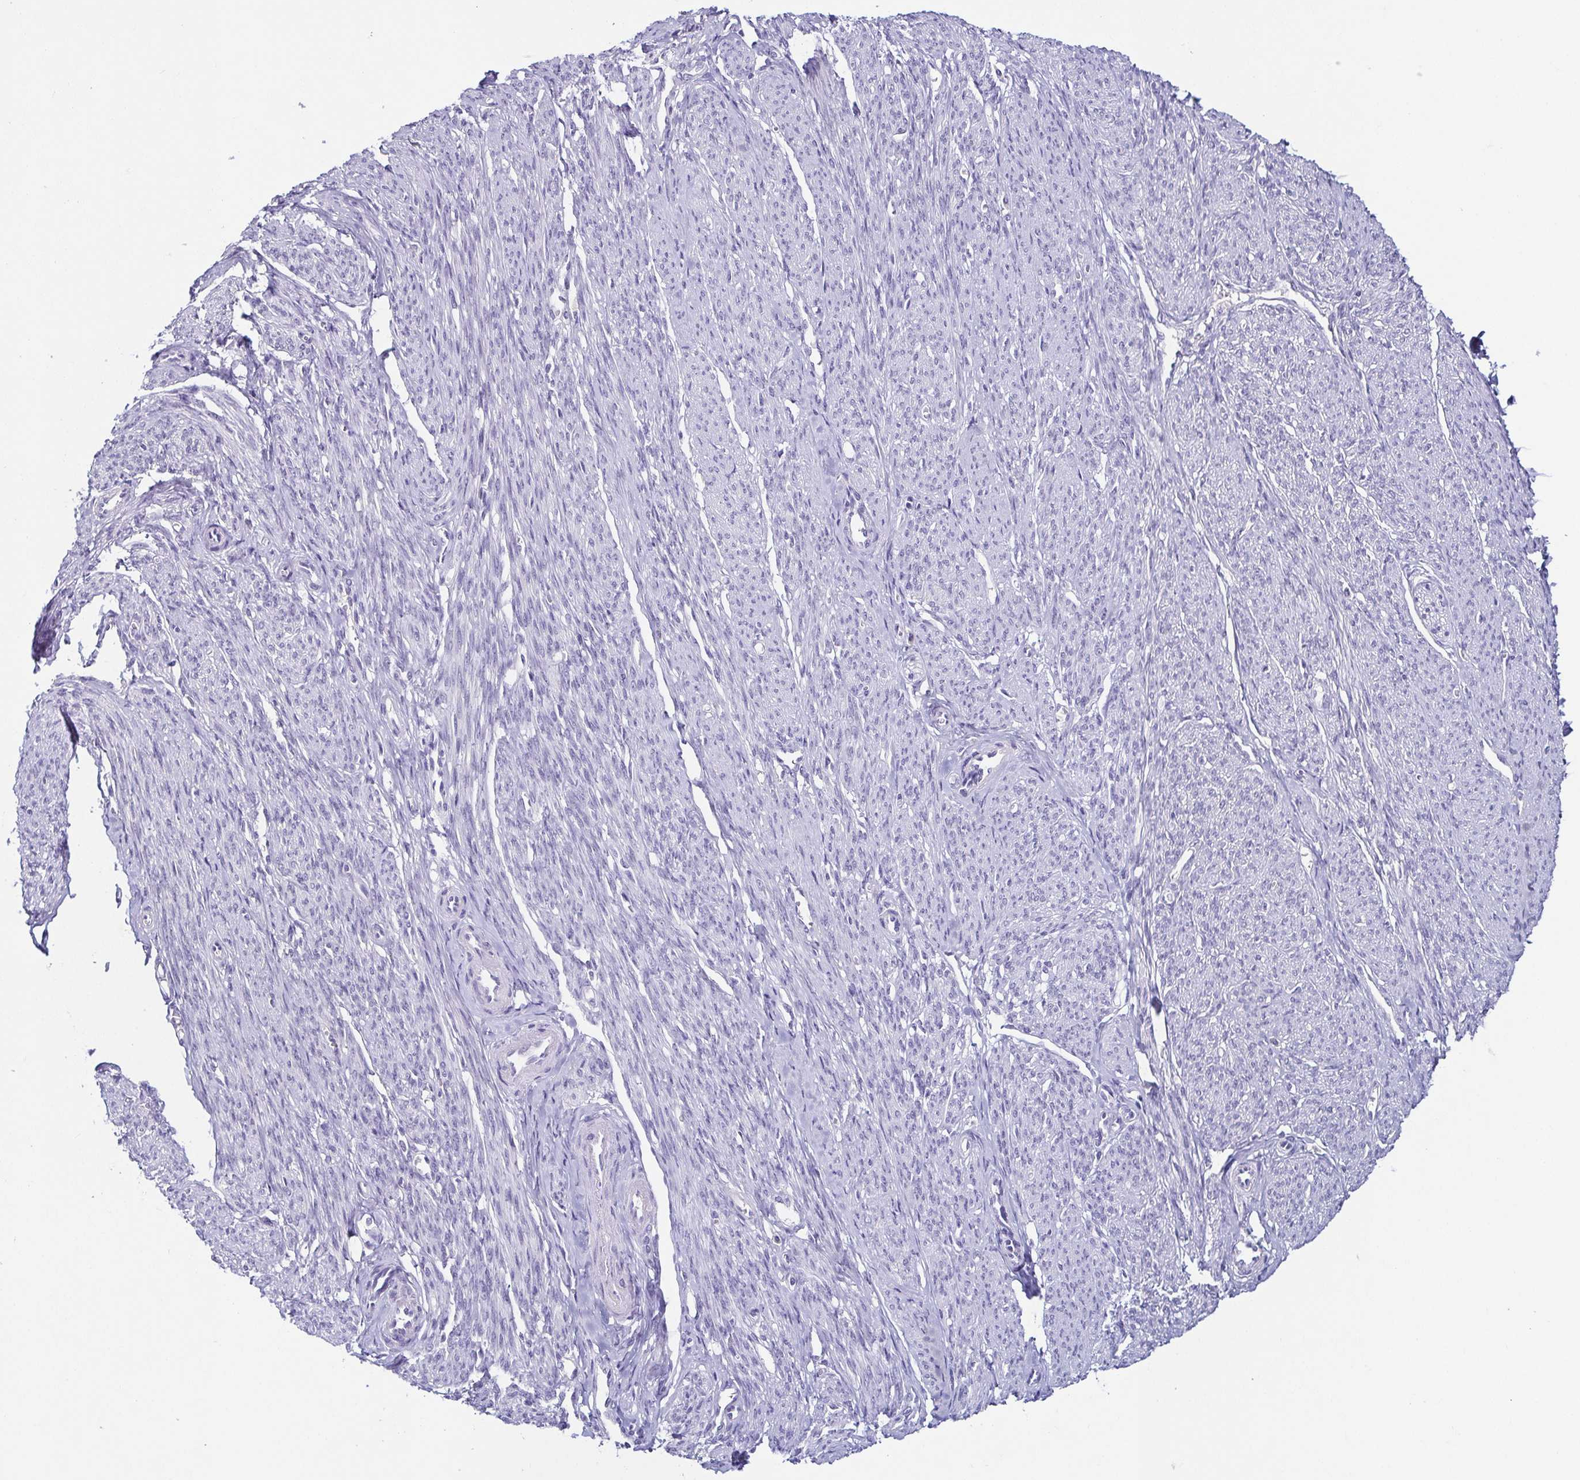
{"staining": {"intensity": "negative", "quantity": "none", "location": "none"}, "tissue": "smooth muscle", "cell_type": "Smooth muscle cells", "image_type": "normal", "snomed": [{"axis": "morphology", "description": "Normal tissue, NOS"}, {"axis": "topography", "description": "Smooth muscle"}], "caption": "This is an immunohistochemistry (IHC) image of normal human smooth muscle. There is no staining in smooth muscle cells.", "gene": "TP73", "patient": {"sex": "female", "age": 65}}